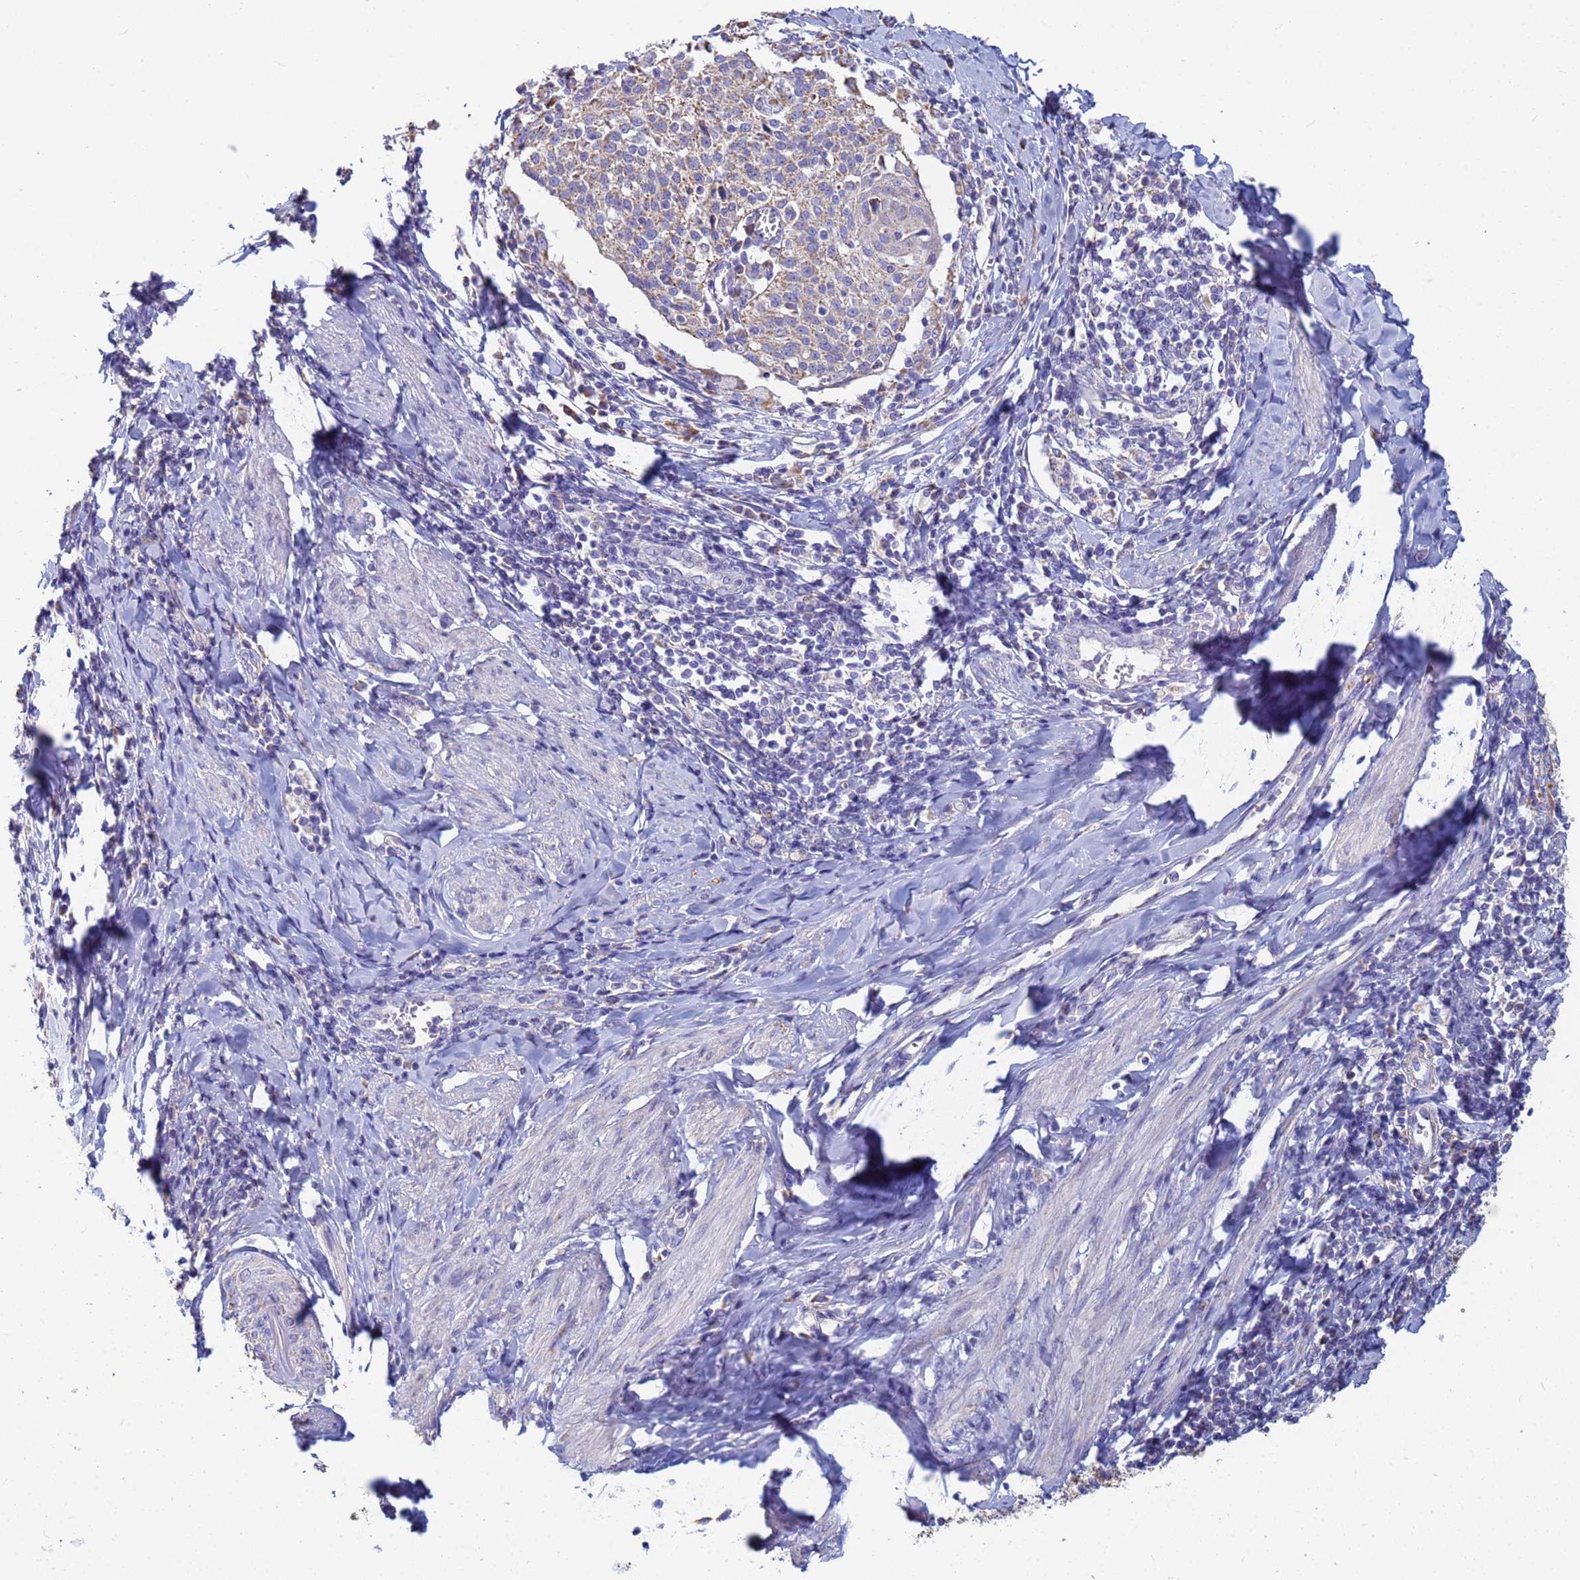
{"staining": {"intensity": "weak", "quantity": ">75%", "location": "cytoplasmic/membranous"}, "tissue": "cervical cancer", "cell_type": "Tumor cells", "image_type": "cancer", "snomed": [{"axis": "morphology", "description": "Squamous cell carcinoma, NOS"}, {"axis": "topography", "description": "Cervix"}], "caption": "A micrograph of cervical cancer (squamous cell carcinoma) stained for a protein displays weak cytoplasmic/membranous brown staining in tumor cells.", "gene": "UQCRH", "patient": {"sex": "female", "age": 52}}